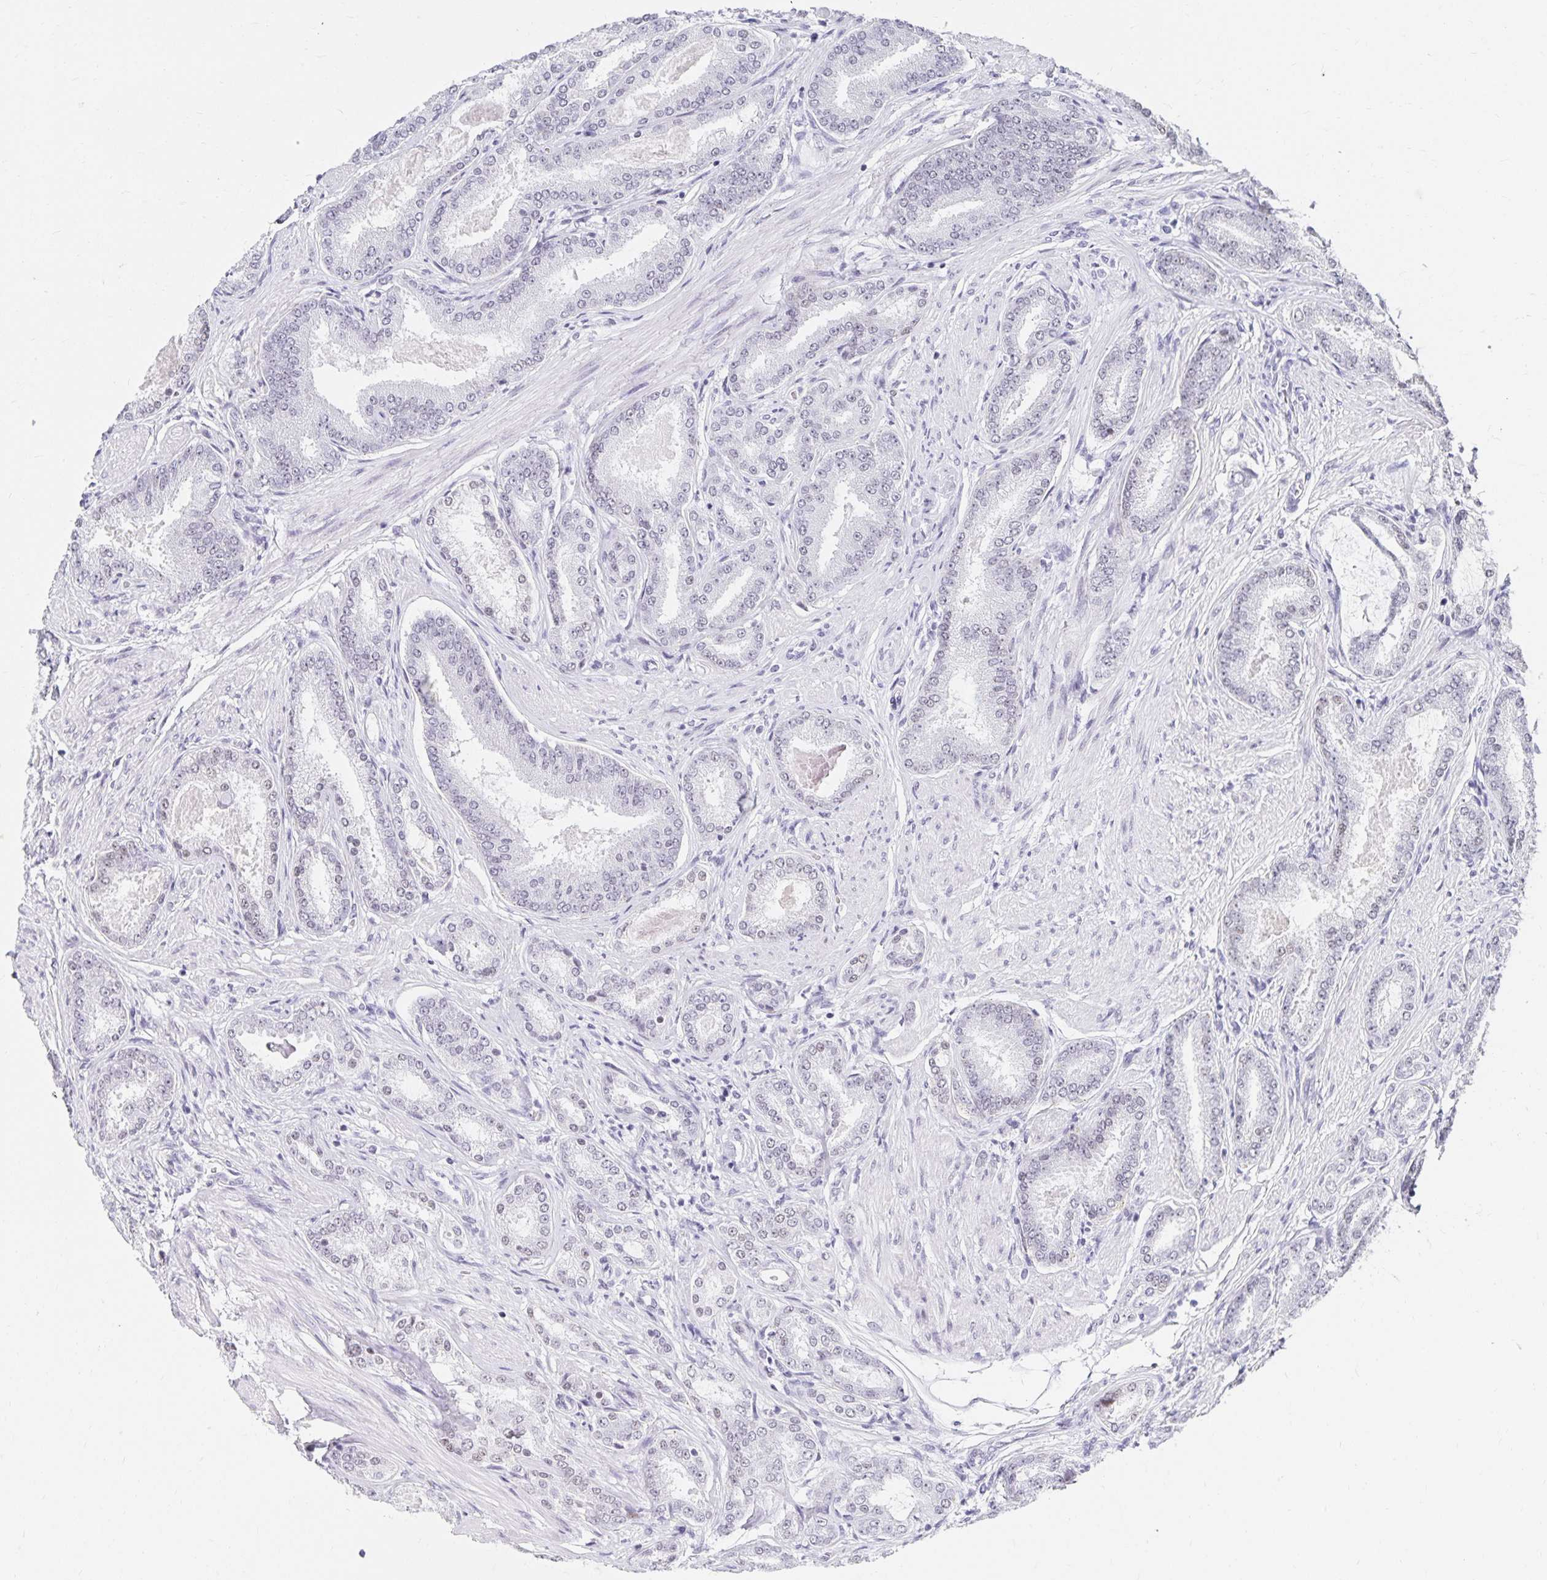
{"staining": {"intensity": "negative", "quantity": "none", "location": "none"}, "tissue": "prostate cancer", "cell_type": "Tumor cells", "image_type": "cancer", "snomed": [{"axis": "morphology", "description": "Adenocarcinoma, High grade"}, {"axis": "topography", "description": "Prostate"}], "caption": "Photomicrograph shows no significant protein positivity in tumor cells of prostate cancer (adenocarcinoma (high-grade)). (Stains: DAB (3,3'-diaminobenzidine) immunohistochemistry (IHC) with hematoxylin counter stain, Microscopy: brightfield microscopy at high magnification).", "gene": "C20orf85", "patient": {"sex": "male", "age": 63}}